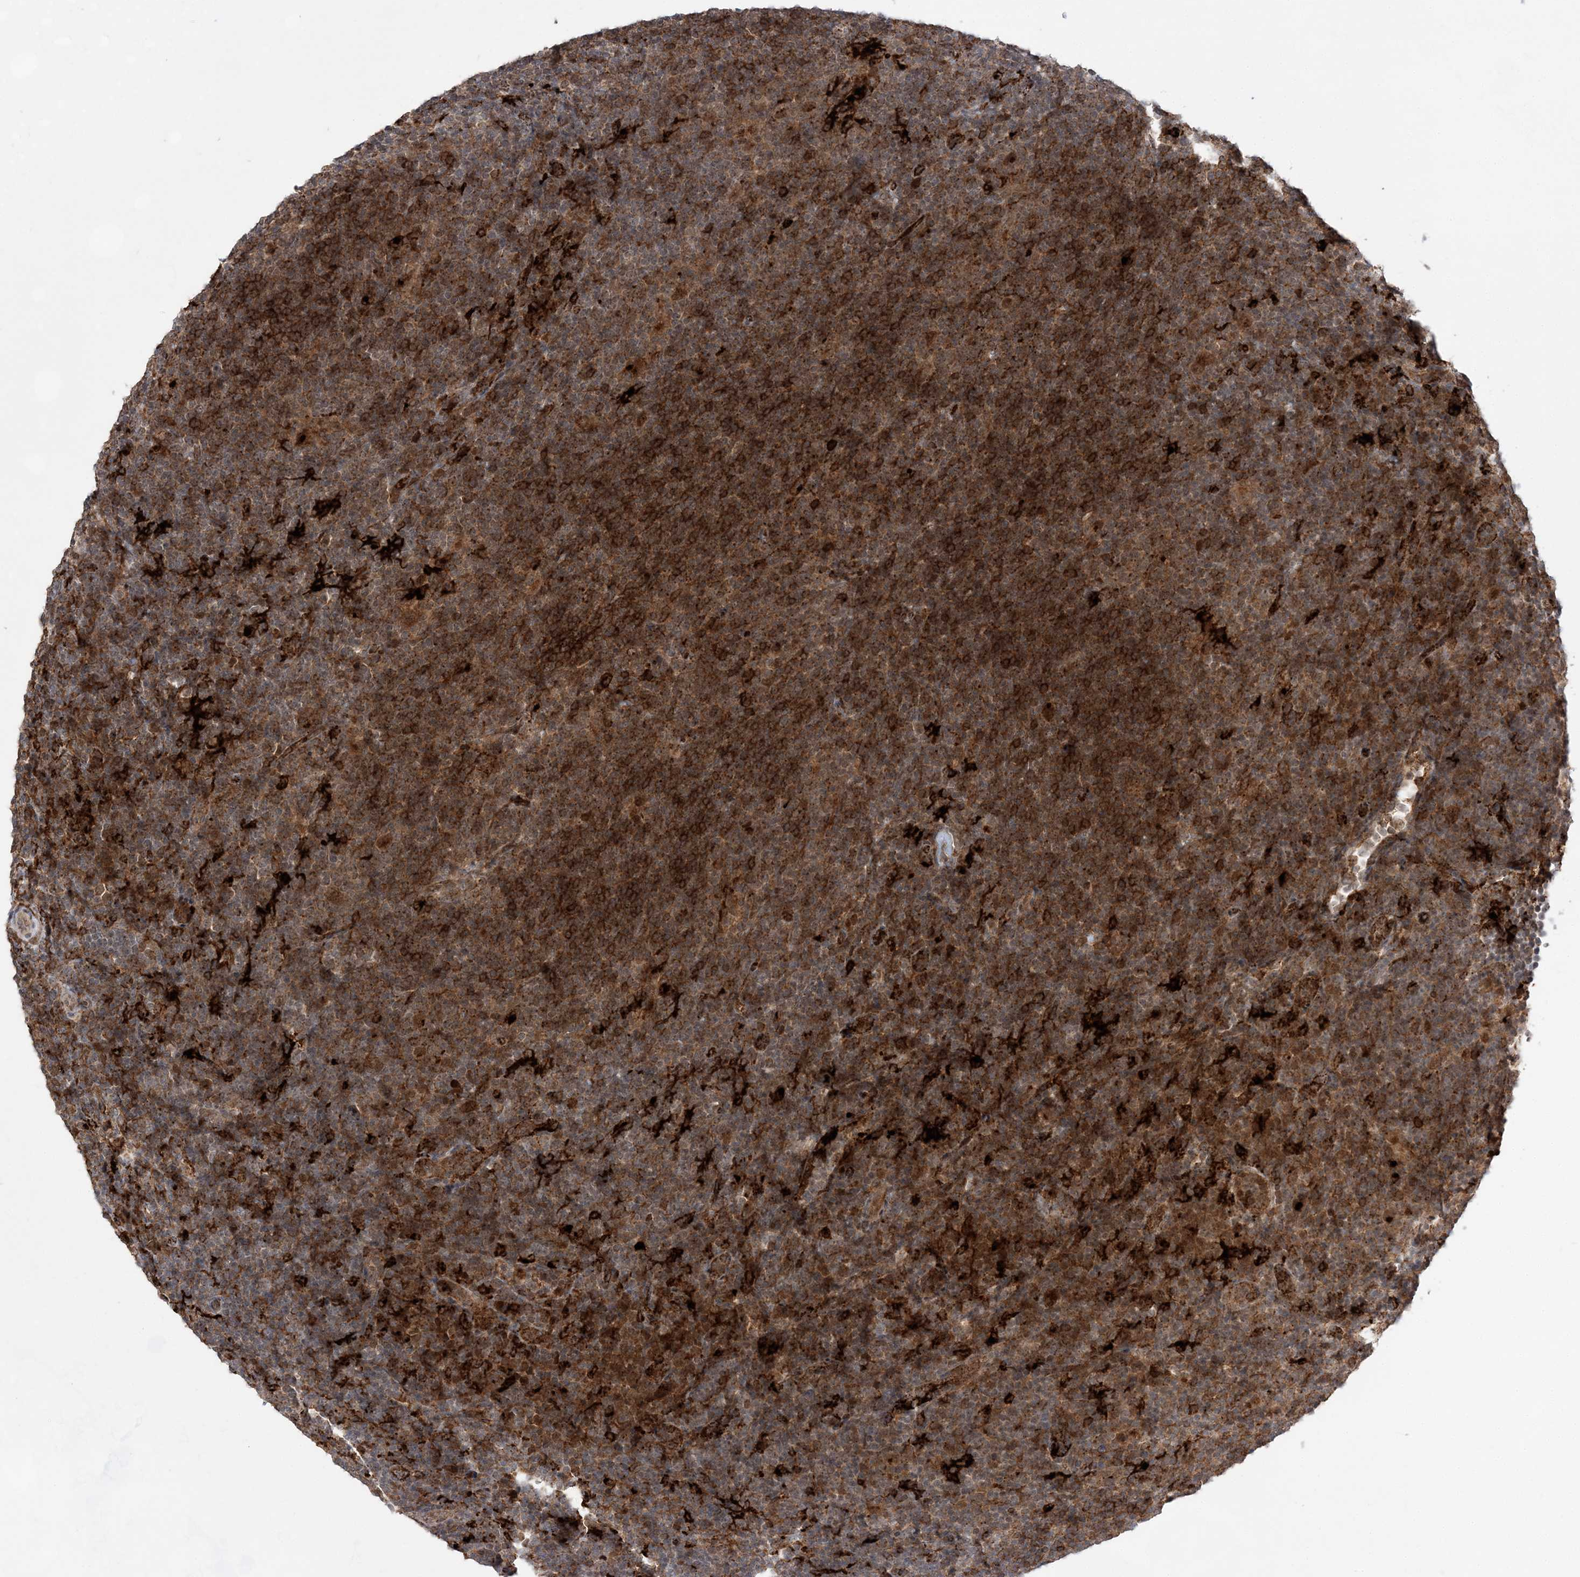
{"staining": {"intensity": "moderate", "quantity": ">75%", "location": "cytoplasmic/membranous"}, "tissue": "lymphoma", "cell_type": "Tumor cells", "image_type": "cancer", "snomed": [{"axis": "morphology", "description": "Hodgkin's disease, NOS"}, {"axis": "topography", "description": "Lymph node"}], "caption": "Lymphoma tissue reveals moderate cytoplasmic/membranous positivity in approximately >75% of tumor cells, visualized by immunohistochemistry. (DAB IHC with brightfield microscopy, high magnification).", "gene": "ANAPC15", "patient": {"sex": "female", "age": 57}}